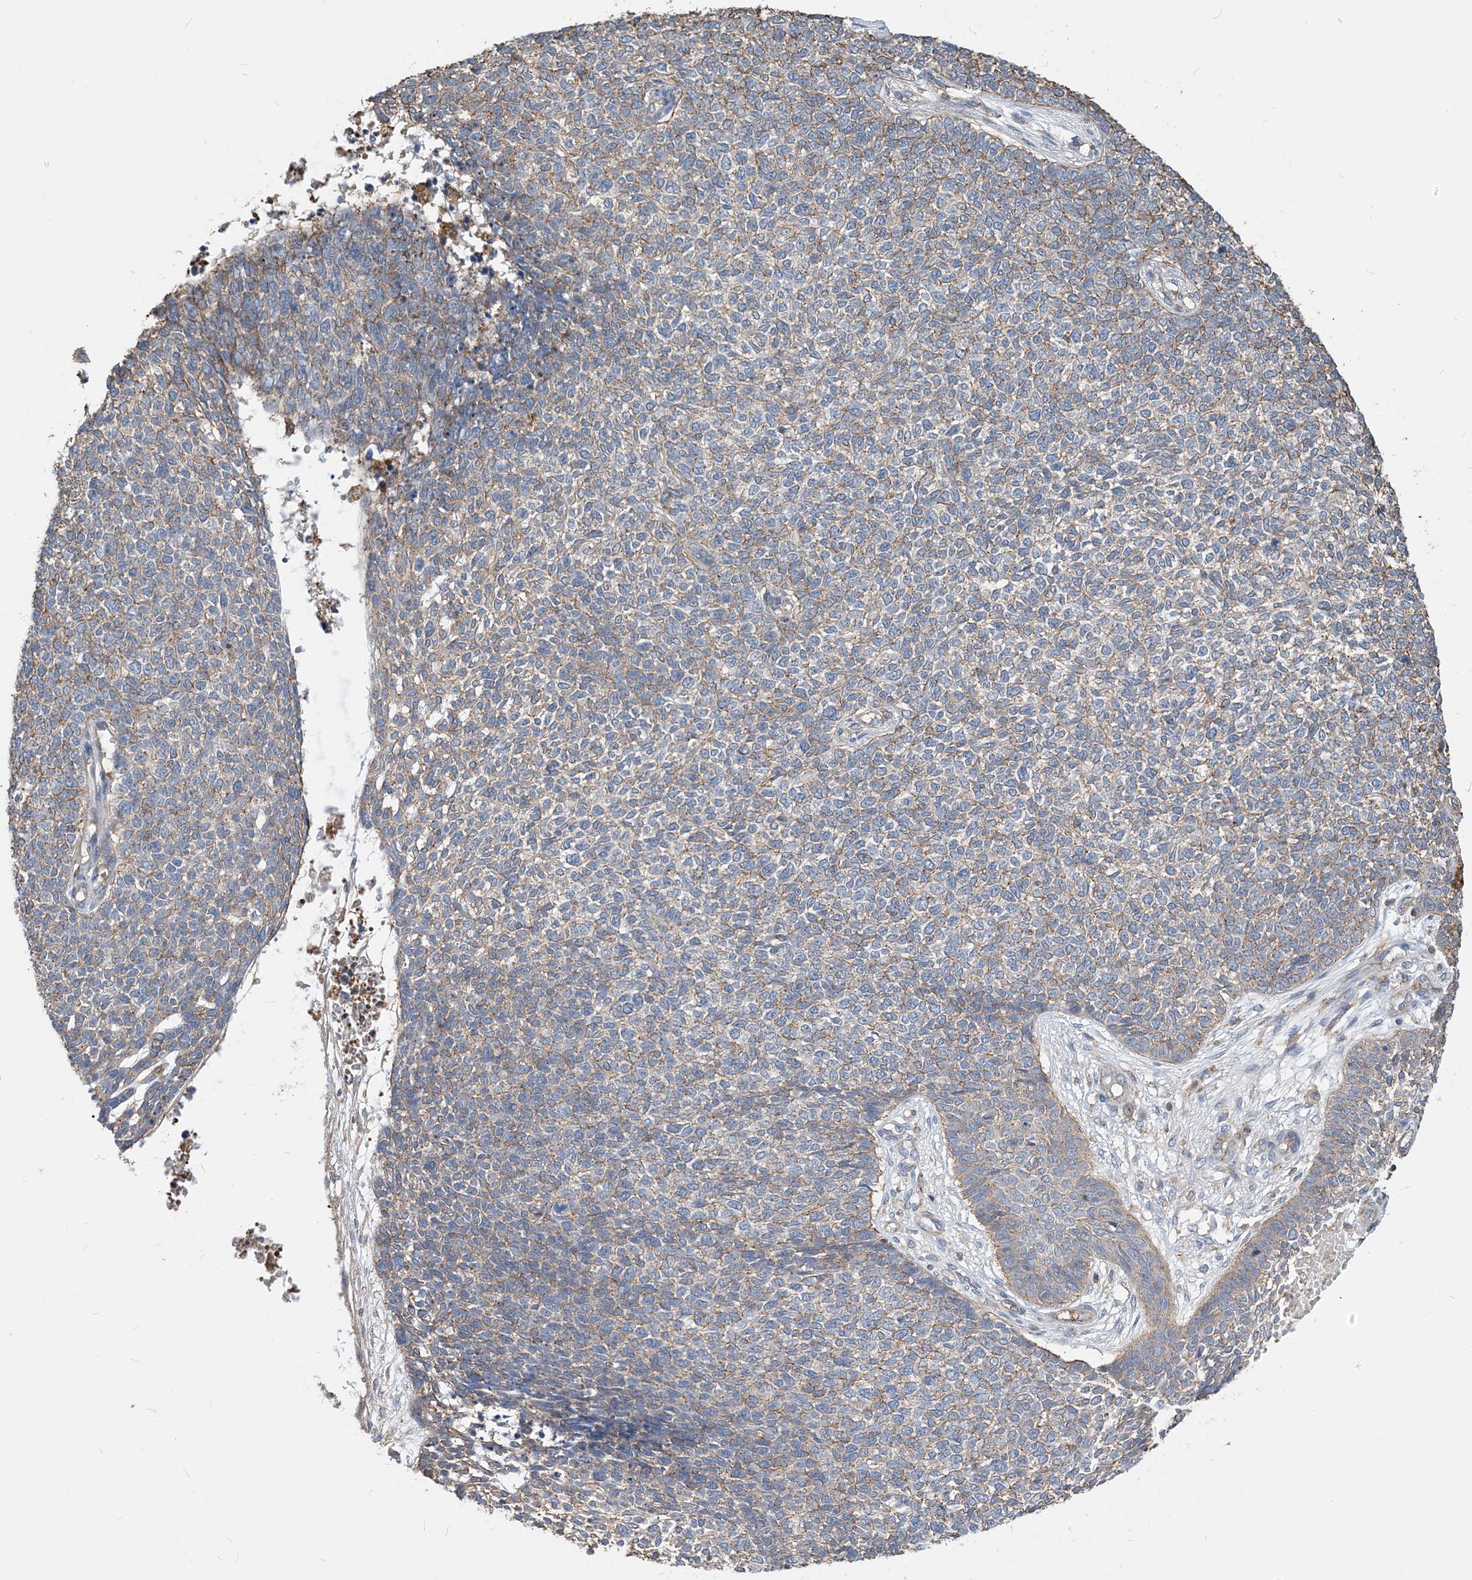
{"staining": {"intensity": "moderate", "quantity": "25%-75%", "location": "cytoplasmic/membranous"}, "tissue": "skin cancer", "cell_type": "Tumor cells", "image_type": "cancer", "snomed": [{"axis": "morphology", "description": "Basal cell carcinoma"}, {"axis": "topography", "description": "Skin"}], "caption": "This photomicrograph demonstrates skin cancer stained with IHC to label a protein in brown. The cytoplasmic/membranous of tumor cells show moderate positivity for the protein. Nuclei are counter-stained blue.", "gene": "PARVG", "patient": {"sex": "female", "age": 84}}